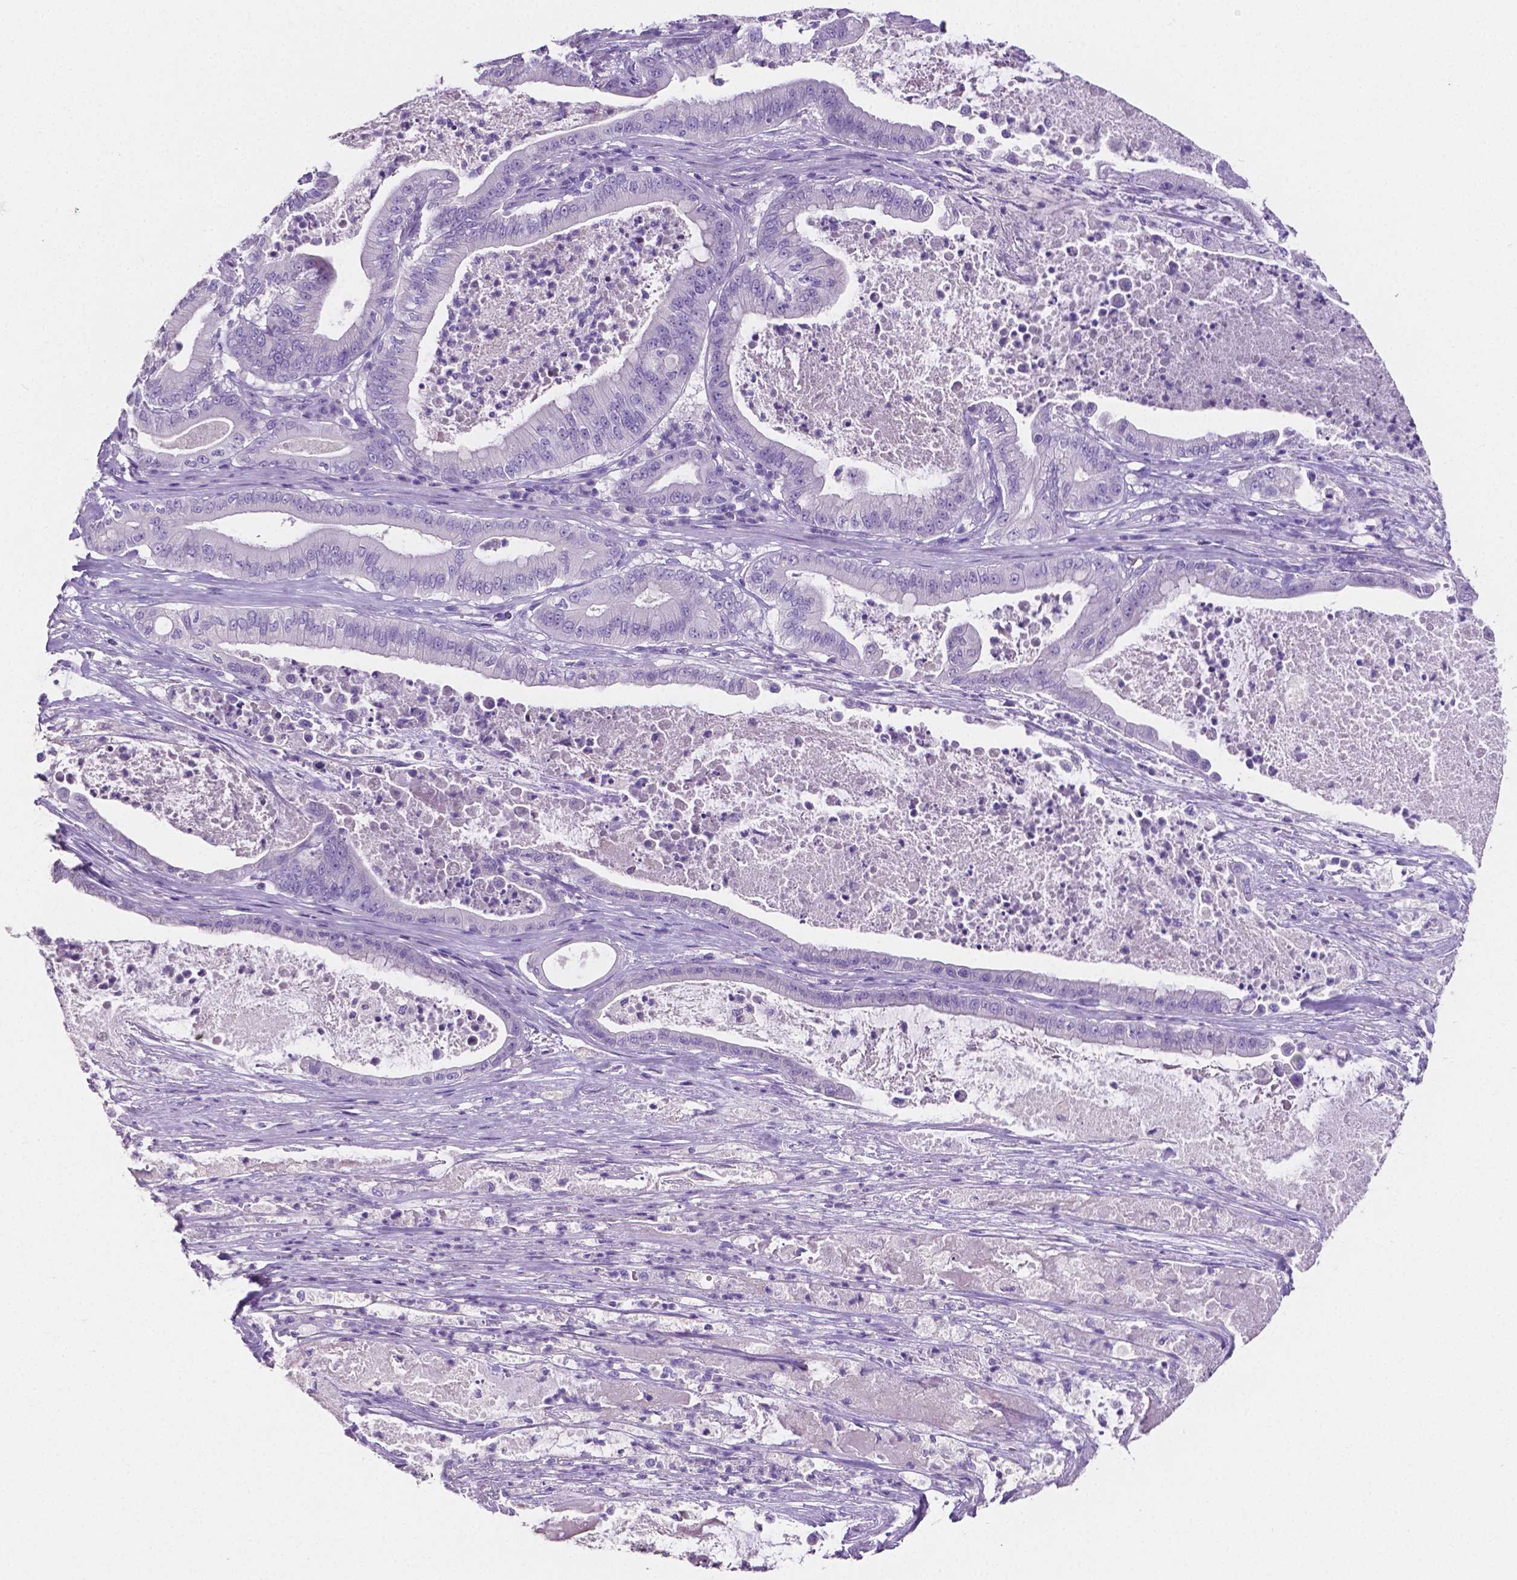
{"staining": {"intensity": "negative", "quantity": "none", "location": "none"}, "tissue": "pancreatic cancer", "cell_type": "Tumor cells", "image_type": "cancer", "snomed": [{"axis": "morphology", "description": "Adenocarcinoma, NOS"}, {"axis": "topography", "description": "Pancreas"}], "caption": "Adenocarcinoma (pancreatic) stained for a protein using immunohistochemistry exhibits no positivity tumor cells.", "gene": "SLC22A2", "patient": {"sex": "male", "age": 71}}